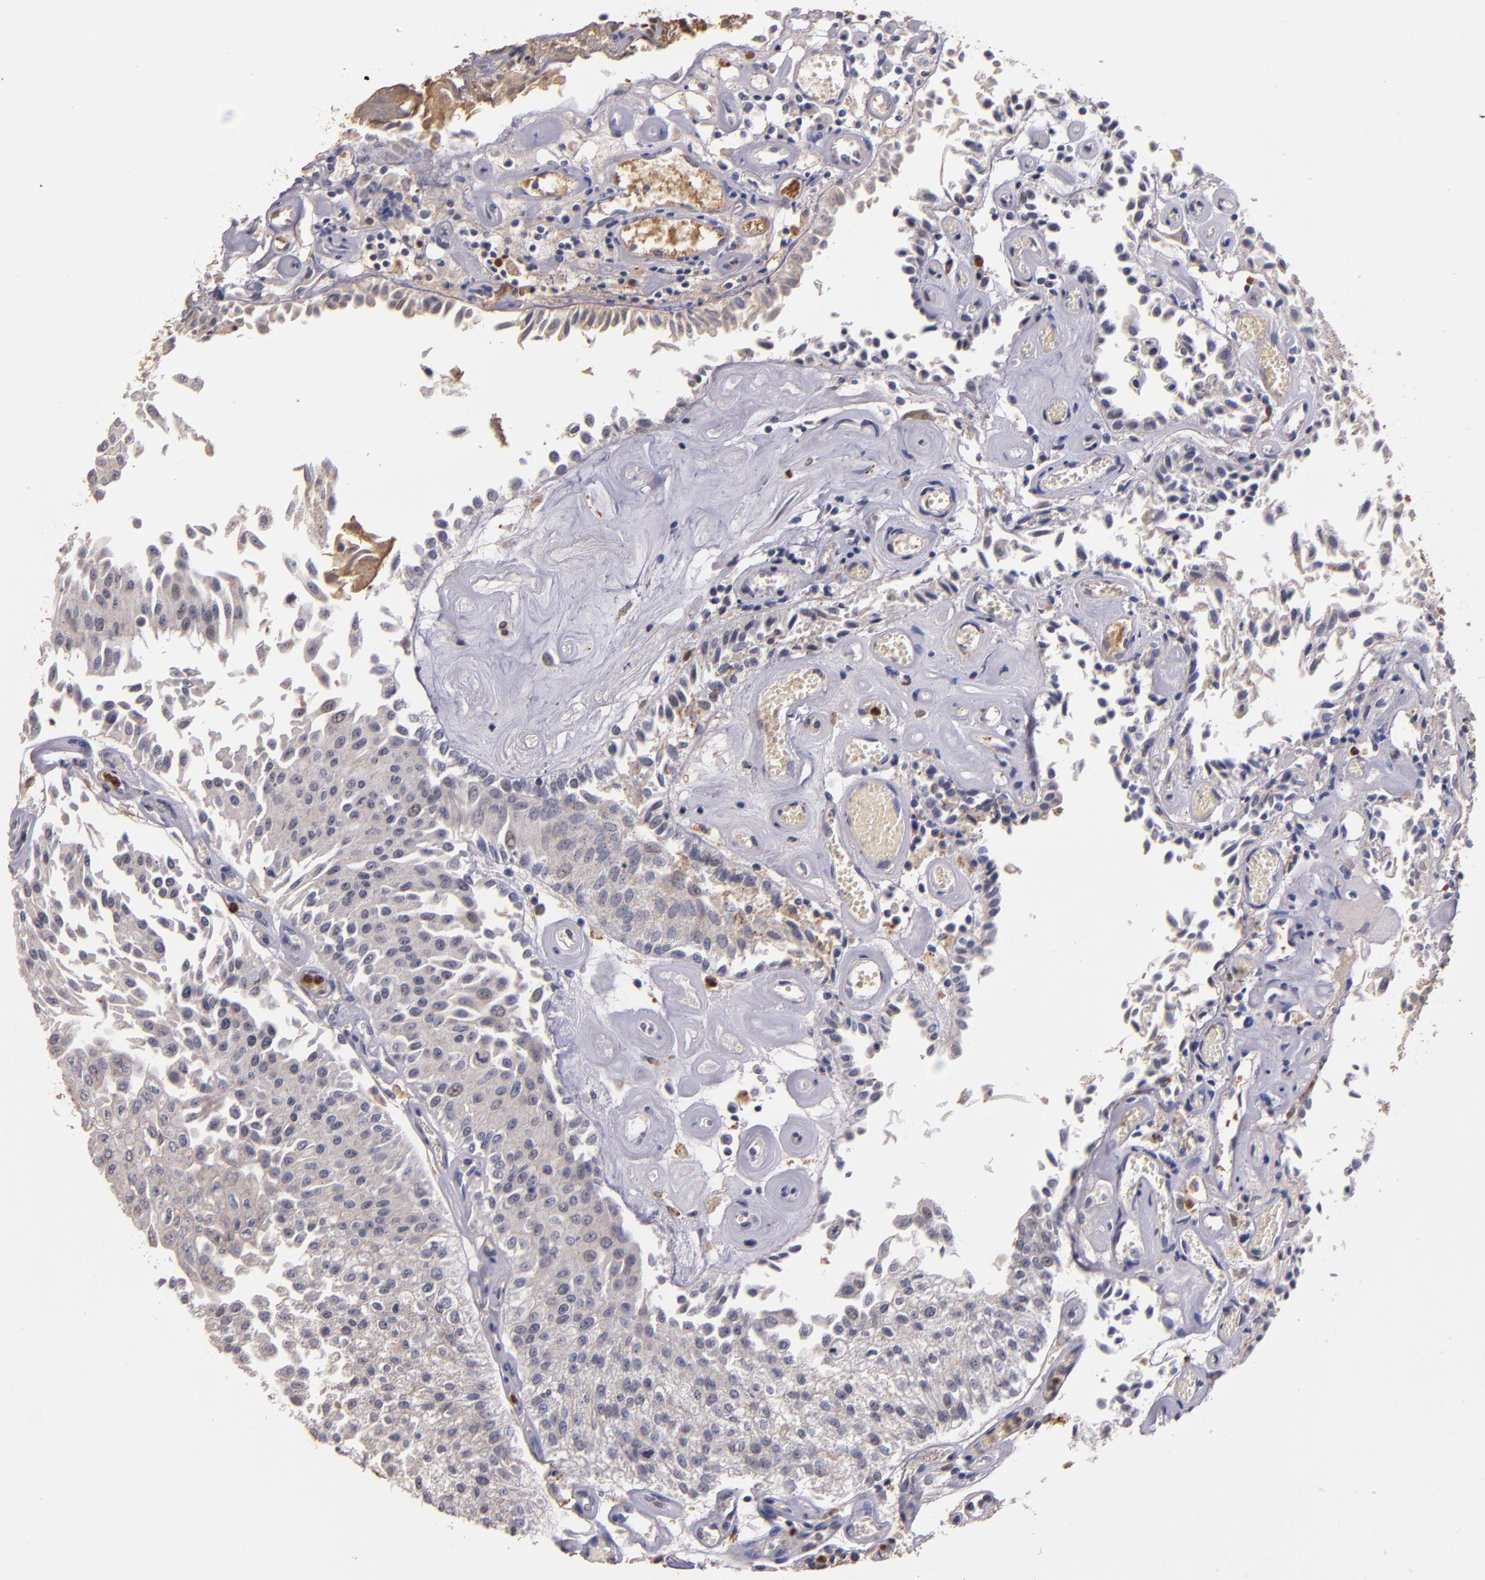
{"staining": {"intensity": "weak", "quantity": ">75%", "location": "cytoplasmic/membranous"}, "tissue": "urothelial cancer", "cell_type": "Tumor cells", "image_type": "cancer", "snomed": [{"axis": "morphology", "description": "Urothelial carcinoma, Low grade"}, {"axis": "topography", "description": "Urinary bladder"}], "caption": "Low-grade urothelial carcinoma was stained to show a protein in brown. There is low levels of weak cytoplasmic/membranous expression in about >75% of tumor cells. (brown staining indicates protein expression, while blue staining denotes nuclei).", "gene": "PTS", "patient": {"sex": "male", "age": 86}}